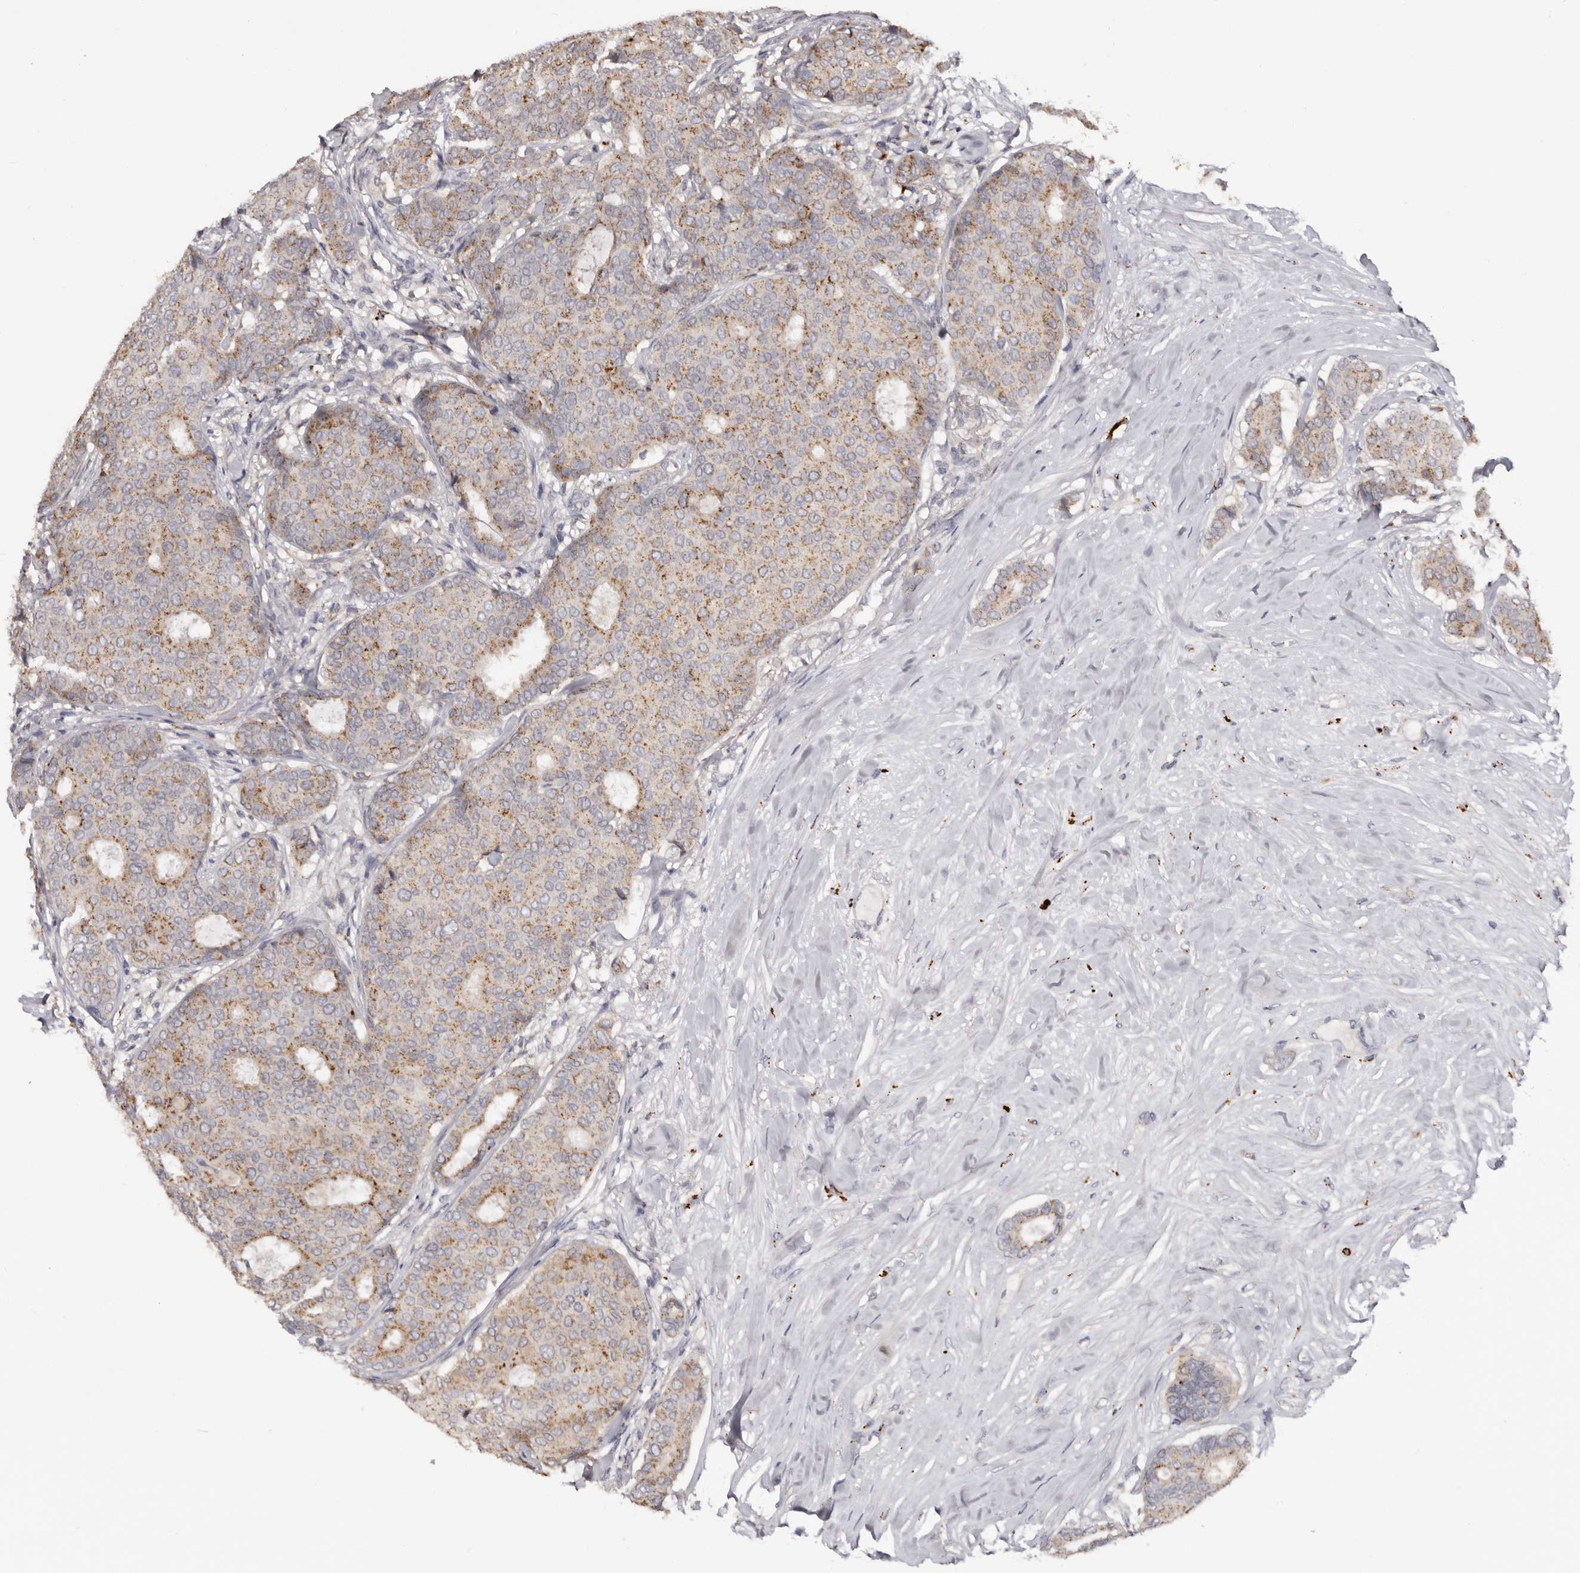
{"staining": {"intensity": "moderate", "quantity": "25%-75%", "location": "cytoplasmic/membranous"}, "tissue": "breast cancer", "cell_type": "Tumor cells", "image_type": "cancer", "snomed": [{"axis": "morphology", "description": "Duct carcinoma"}, {"axis": "topography", "description": "Breast"}], "caption": "Intraductal carcinoma (breast) stained with a brown dye demonstrates moderate cytoplasmic/membranous positive staining in approximately 25%-75% of tumor cells.", "gene": "DAP", "patient": {"sex": "female", "age": 75}}